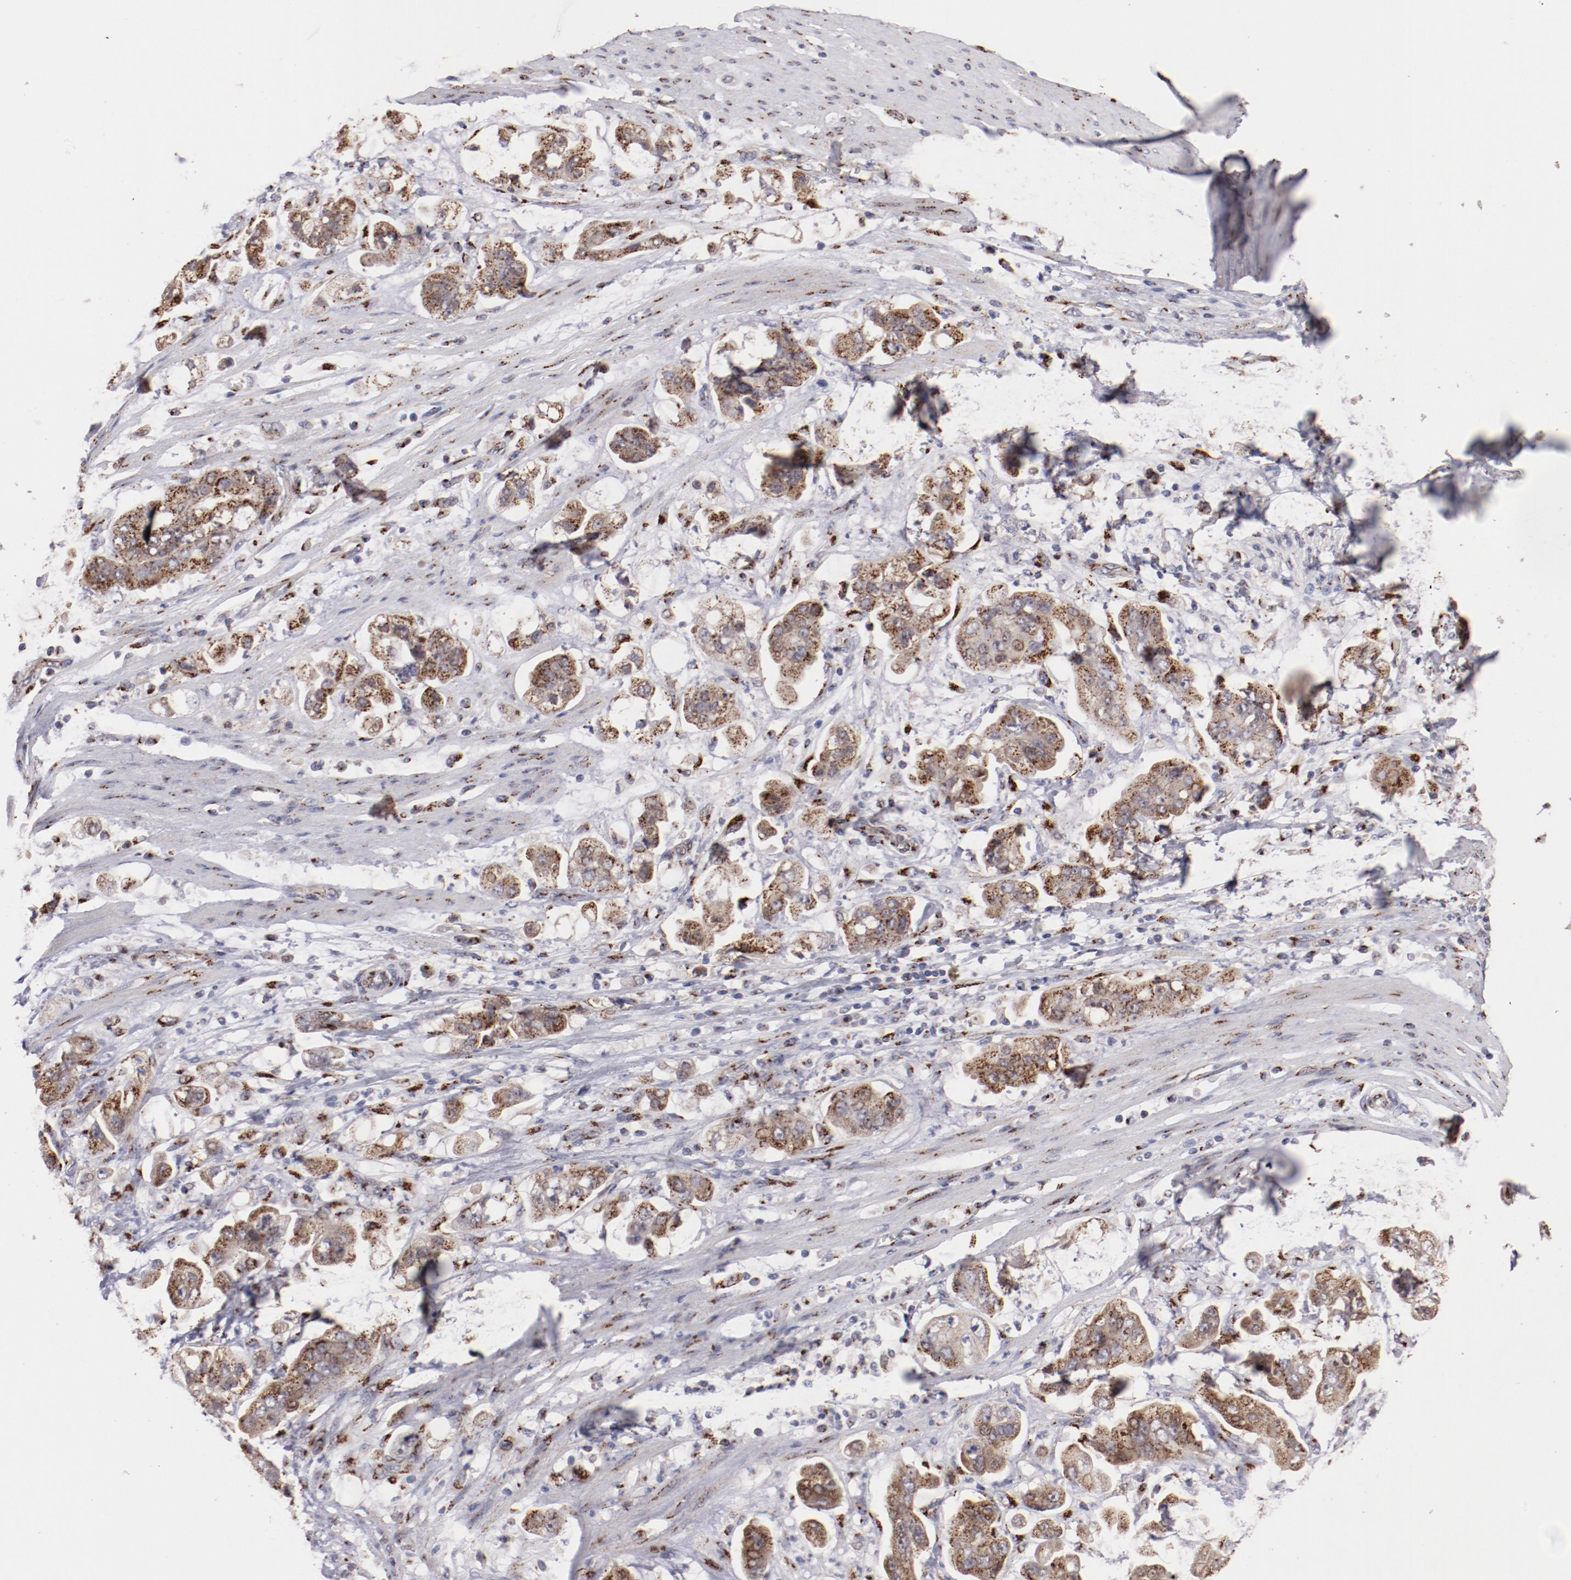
{"staining": {"intensity": "strong", "quantity": ">75%", "location": "cytoplasmic/membranous"}, "tissue": "stomach cancer", "cell_type": "Tumor cells", "image_type": "cancer", "snomed": [{"axis": "morphology", "description": "Adenocarcinoma, NOS"}, {"axis": "topography", "description": "Stomach"}], "caption": "Immunohistochemistry (IHC) staining of stomach adenocarcinoma, which shows high levels of strong cytoplasmic/membranous expression in about >75% of tumor cells indicating strong cytoplasmic/membranous protein staining. The staining was performed using DAB (3,3'-diaminobenzidine) (brown) for protein detection and nuclei were counterstained in hematoxylin (blue).", "gene": "GOLIM4", "patient": {"sex": "male", "age": 62}}